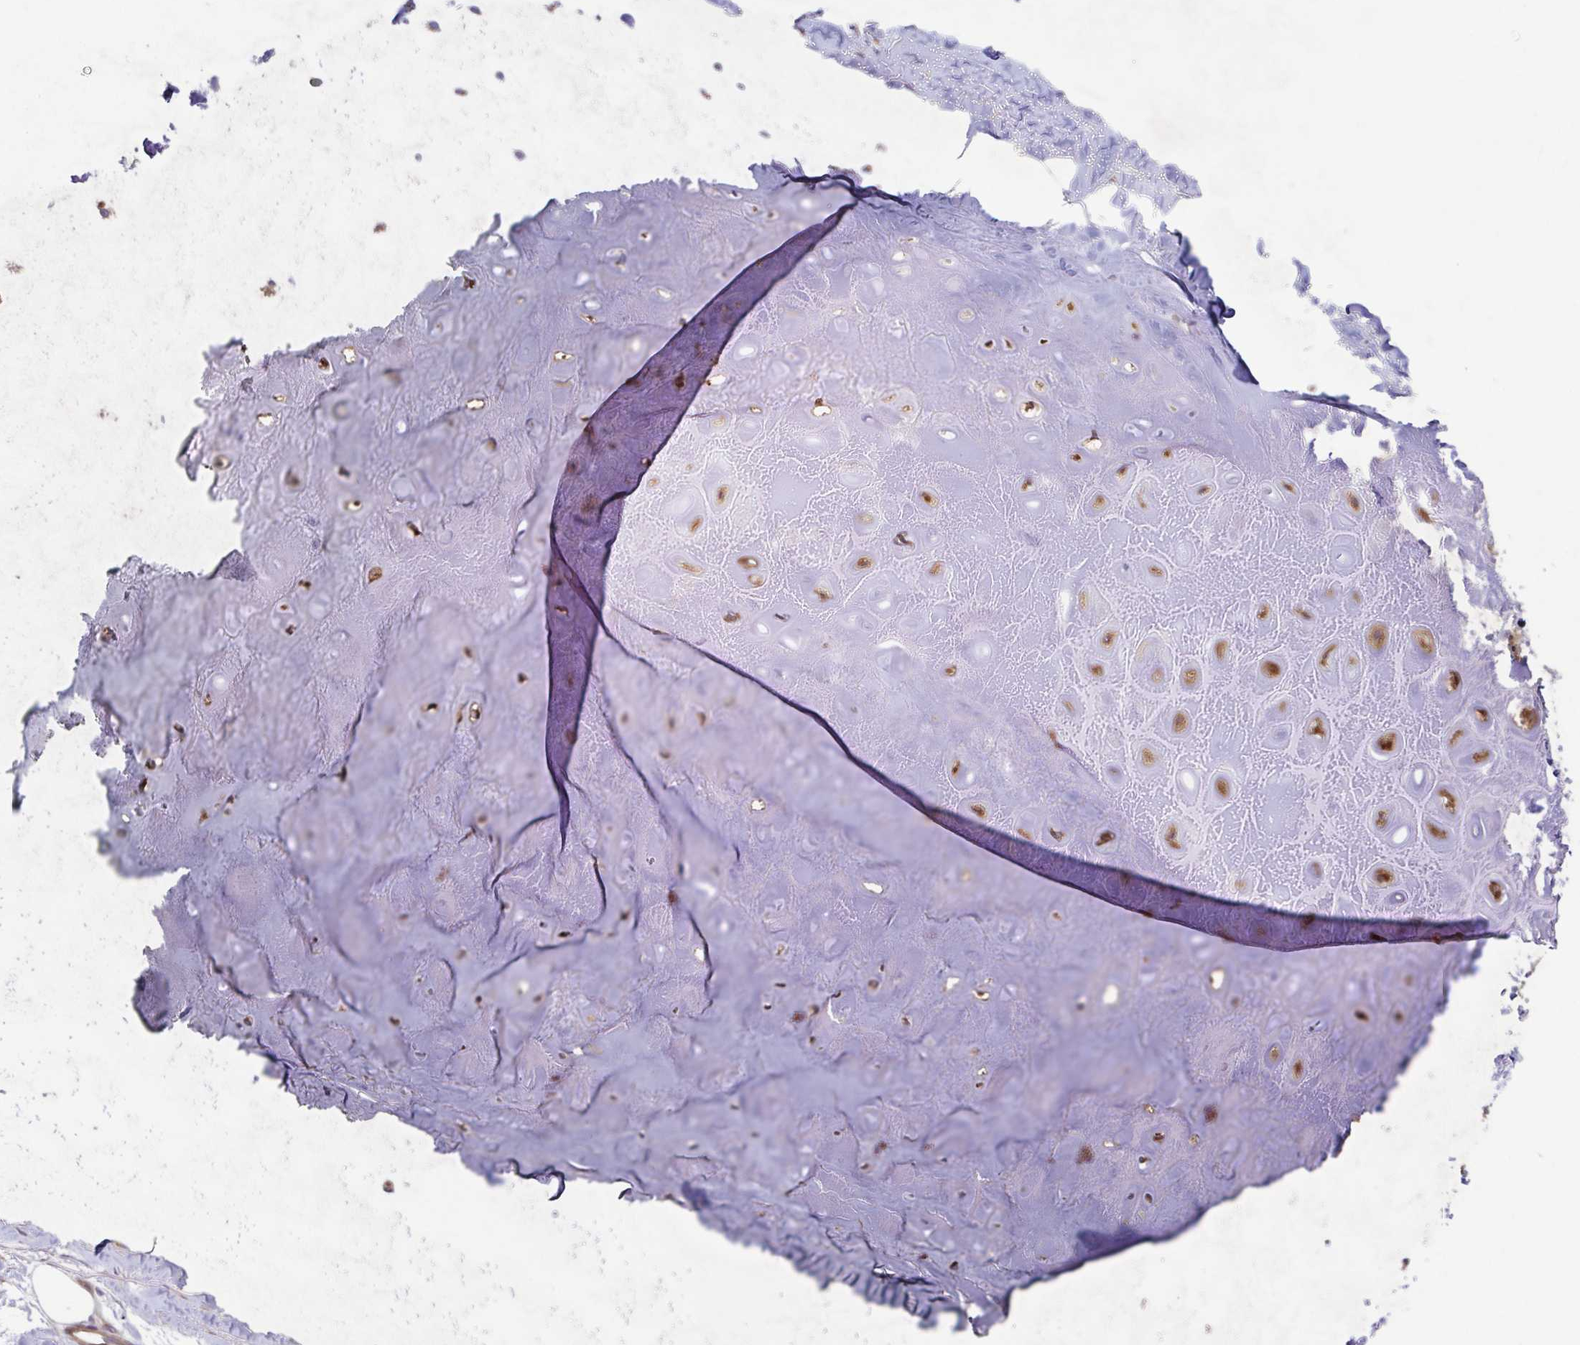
{"staining": {"intensity": "moderate", "quantity": ">75%", "location": "cytoplasmic/membranous"}, "tissue": "soft tissue", "cell_type": "Chondrocytes", "image_type": "normal", "snomed": [{"axis": "morphology", "description": "Normal tissue, NOS"}, {"axis": "topography", "description": "Cartilage tissue"}], "caption": "Soft tissue stained with immunohistochemistry reveals moderate cytoplasmic/membranous positivity in about >75% of chondrocytes.", "gene": "COPB1", "patient": {"sex": "male", "age": 65}}